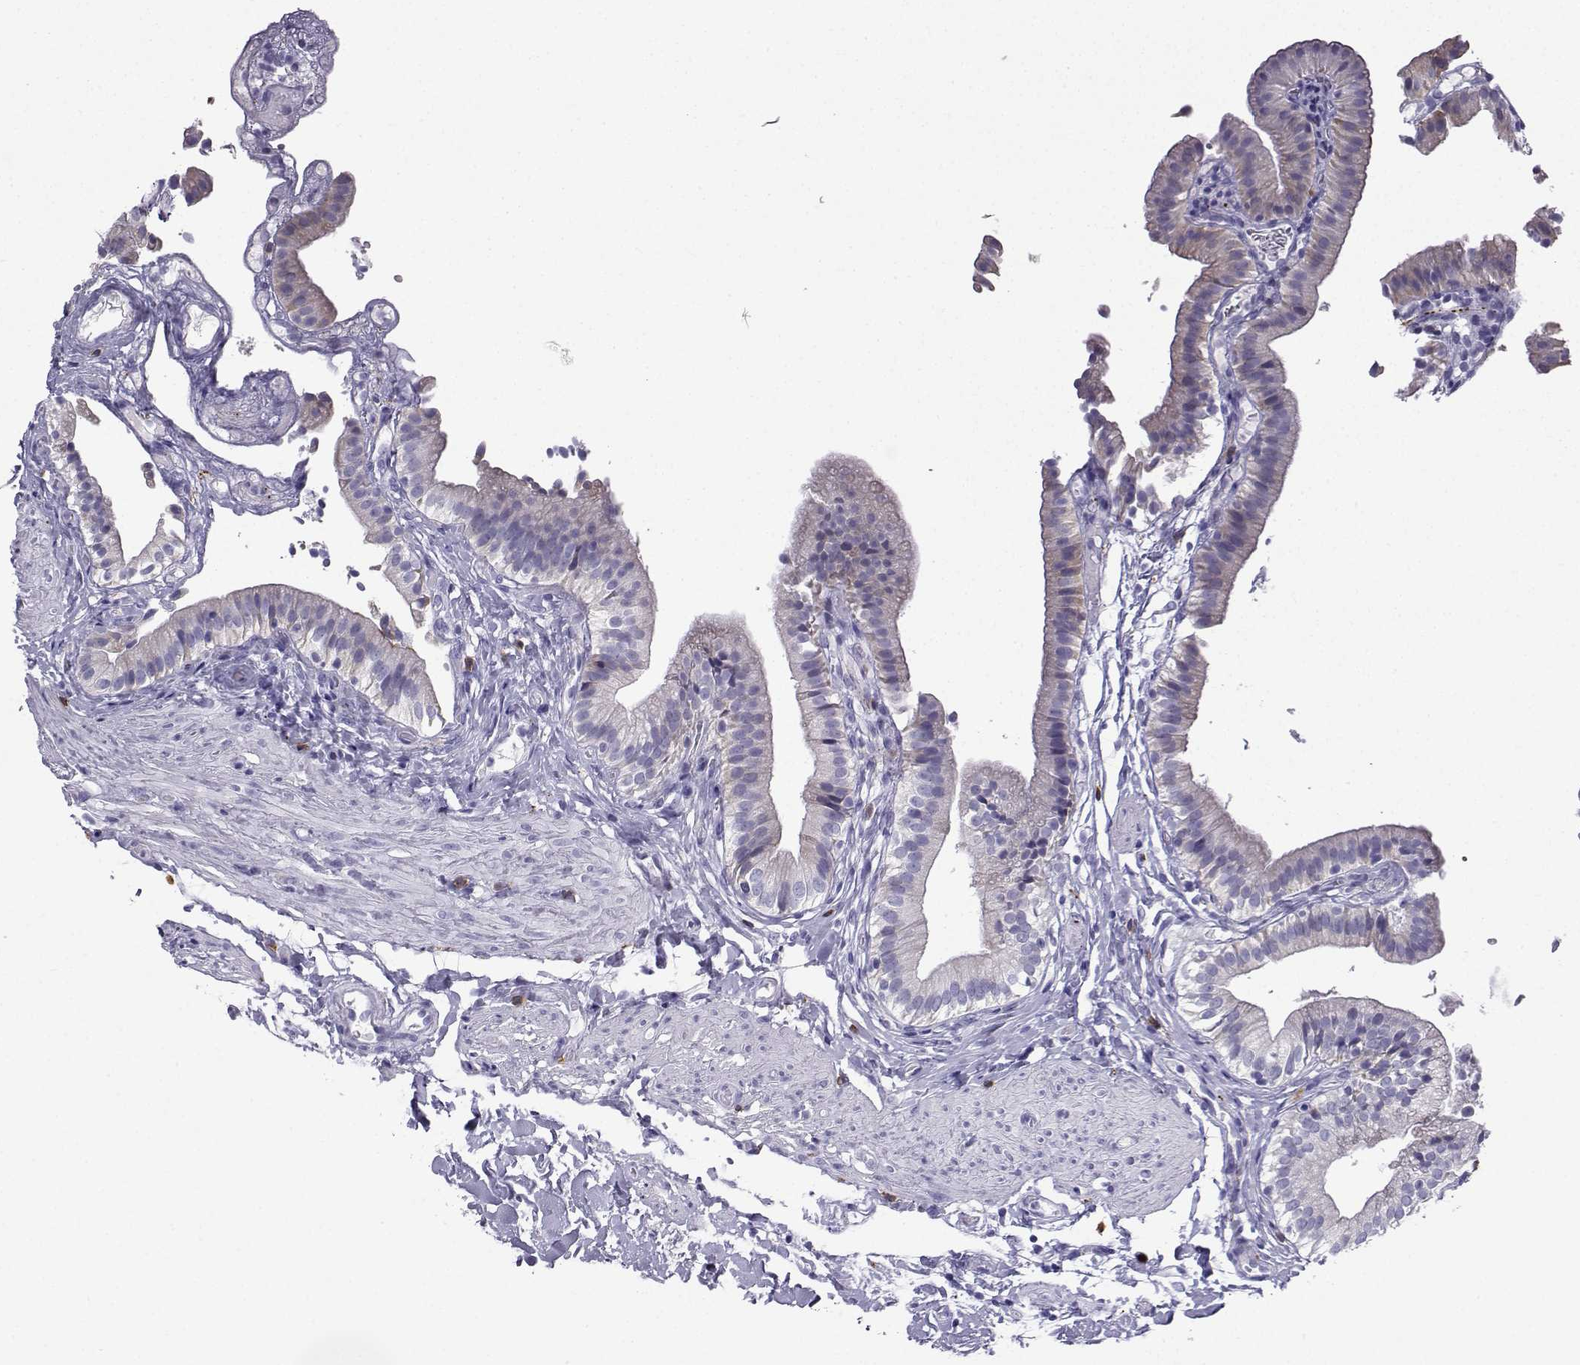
{"staining": {"intensity": "negative", "quantity": "none", "location": "none"}, "tissue": "gallbladder", "cell_type": "Glandular cells", "image_type": "normal", "snomed": [{"axis": "morphology", "description": "Normal tissue, NOS"}, {"axis": "topography", "description": "Gallbladder"}], "caption": "This micrograph is of normal gallbladder stained with immunohistochemistry to label a protein in brown with the nuclei are counter-stained blue. There is no staining in glandular cells. The staining is performed using DAB brown chromogen with nuclei counter-stained in using hematoxylin.", "gene": "SLC18A2", "patient": {"sex": "female", "age": 47}}